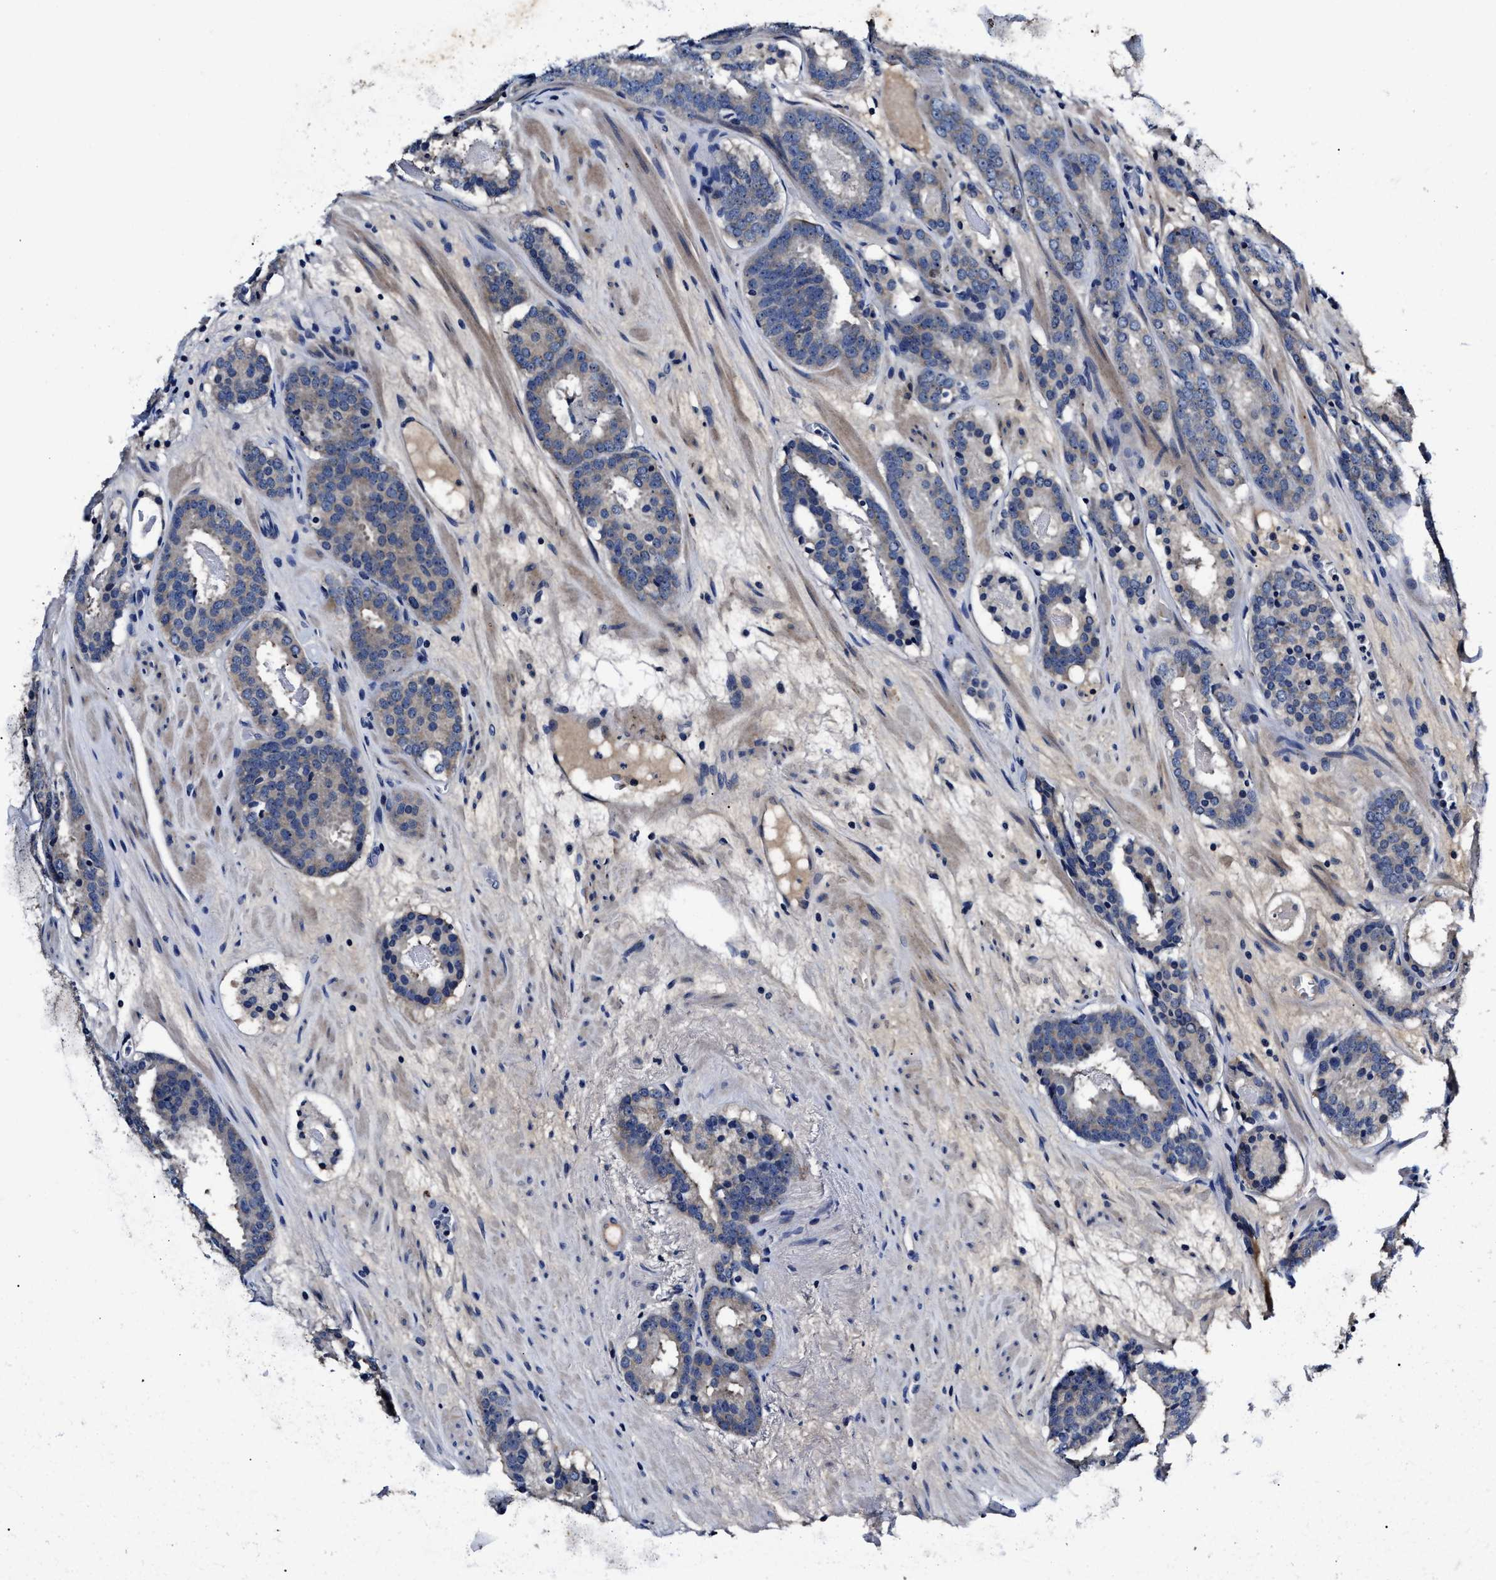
{"staining": {"intensity": "negative", "quantity": "none", "location": "none"}, "tissue": "prostate cancer", "cell_type": "Tumor cells", "image_type": "cancer", "snomed": [{"axis": "morphology", "description": "Adenocarcinoma, Low grade"}, {"axis": "topography", "description": "Prostate"}], "caption": "A high-resolution histopathology image shows immunohistochemistry (IHC) staining of prostate adenocarcinoma (low-grade), which demonstrates no significant expression in tumor cells. (DAB (3,3'-diaminobenzidine) immunohistochemistry (IHC), high magnification).", "gene": "OLFML2A", "patient": {"sex": "male", "age": 69}}